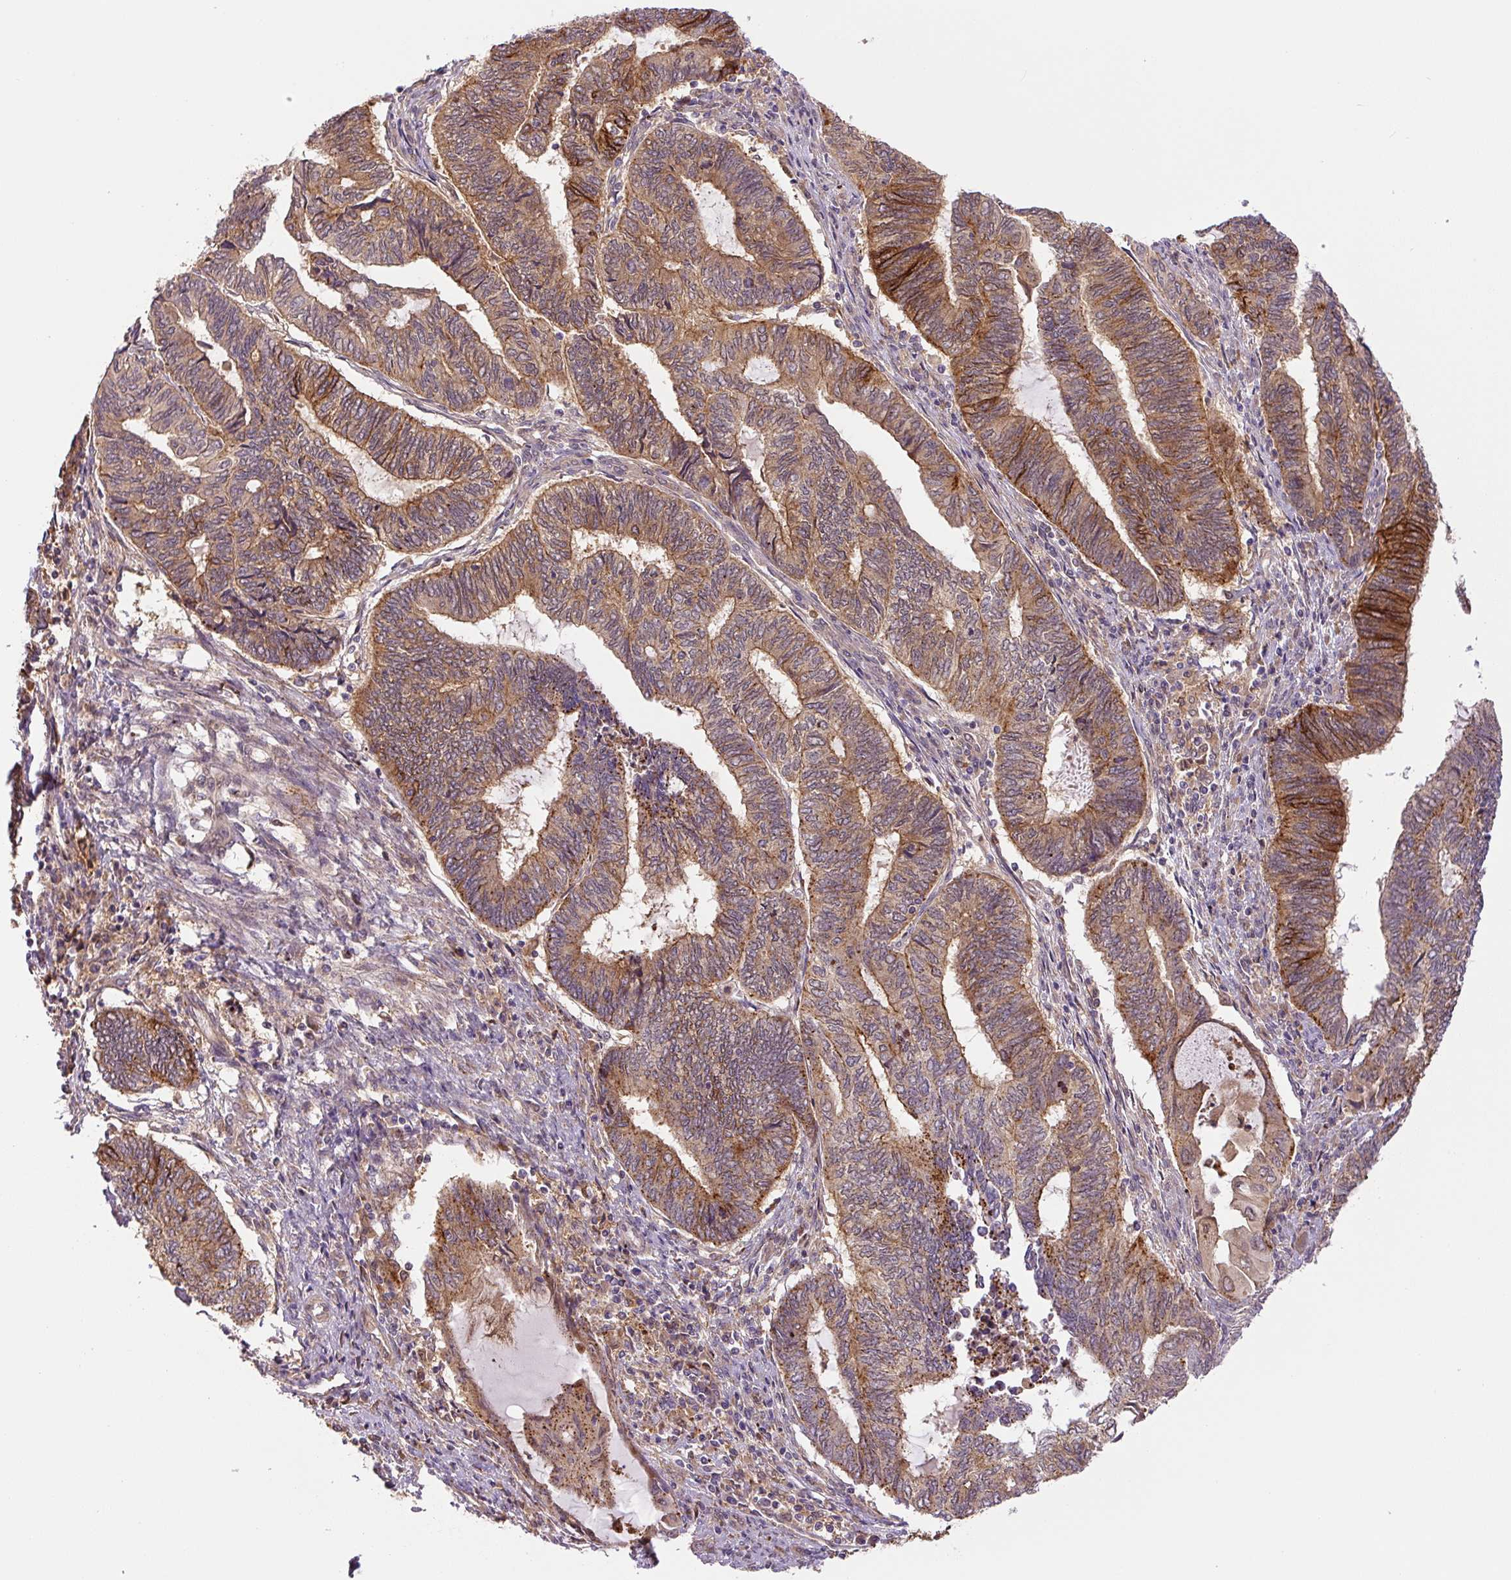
{"staining": {"intensity": "moderate", "quantity": ">75%", "location": "cytoplasmic/membranous"}, "tissue": "endometrial cancer", "cell_type": "Tumor cells", "image_type": "cancer", "snomed": [{"axis": "morphology", "description": "Adenocarcinoma, NOS"}, {"axis": "topography", "description": "Uterus"}, {"axis": "topography", "description": "Endometrium"}], "caption": "This photomicrograph demonstrates adenocarcinoma (endometrial) stained with immunohistochemistry (IHC) to label a protein in brown. The cytoplasmic/membranous of tumor cells show moderate positivity for the protein. Nuclei are counter-stained blue.", "gene": "ZSWIM7", "patient": {"sex": "female", "age": 70}}